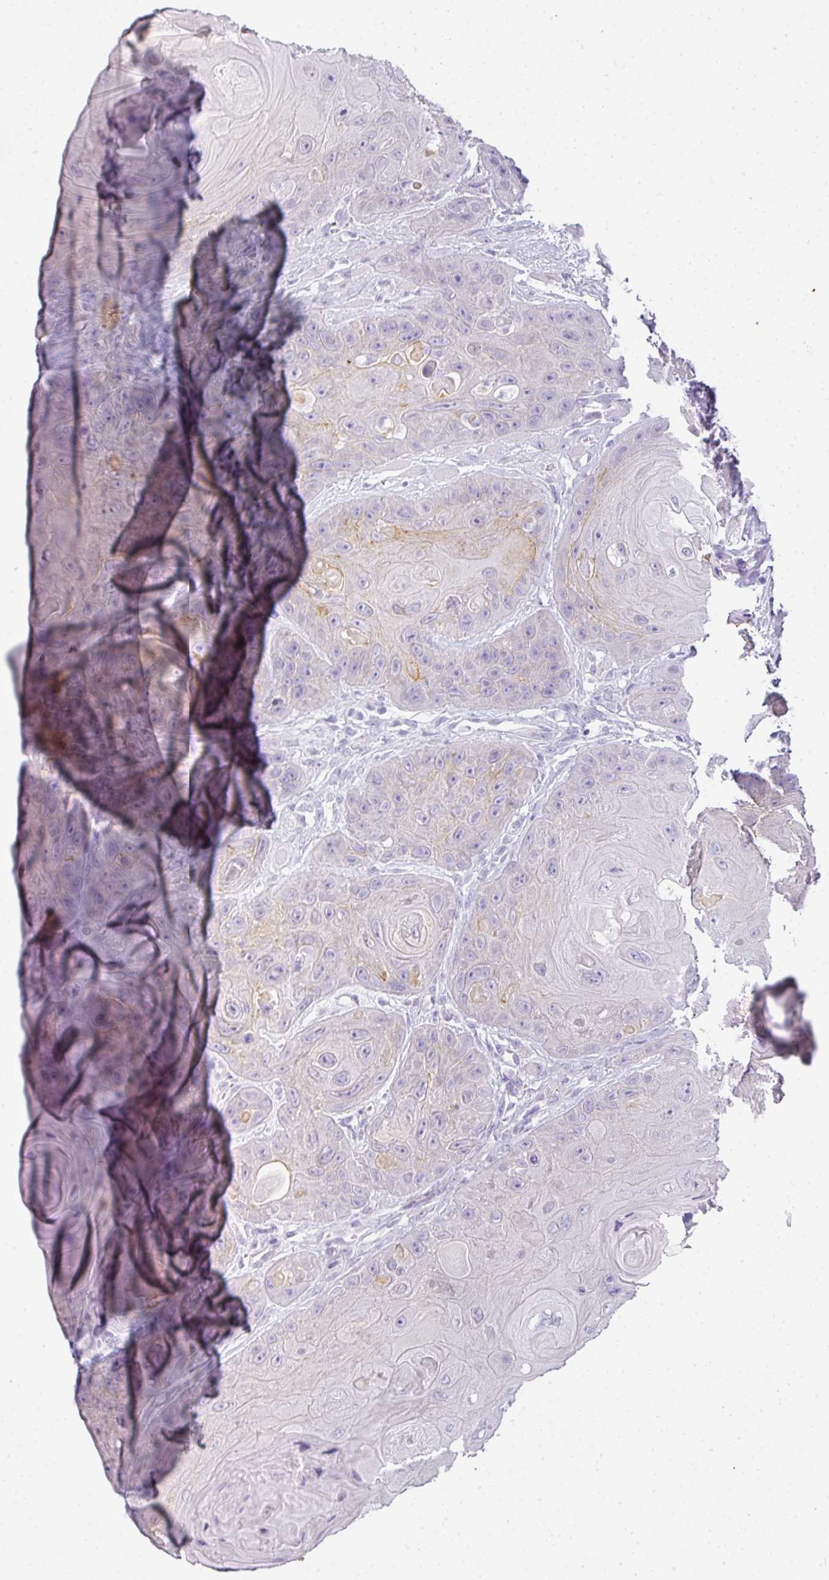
{"staining": {"intensity": "negative", "quantity": "none", "location": "none"}, "tissue": "head and neck cancer", "cell_type": "Tumor cells", "image_type": "cancer", "snomed": [{"axis": "morphology", "description": "Squamous cell carcinoma, NOS"}, {"axis": "topography", "description": "Head-Neck"}], "caption": "DAB immunohistochemical staining of human head and neck cancer displays no significant staining in tumor cells. Brightfield microscopy of immunohistochemistry stained with DAB (brown) and hematoxylin (blue), captured at high magnification.", "gene": "RBMY1F", "patient": {"sex": "female", "age": 59}}